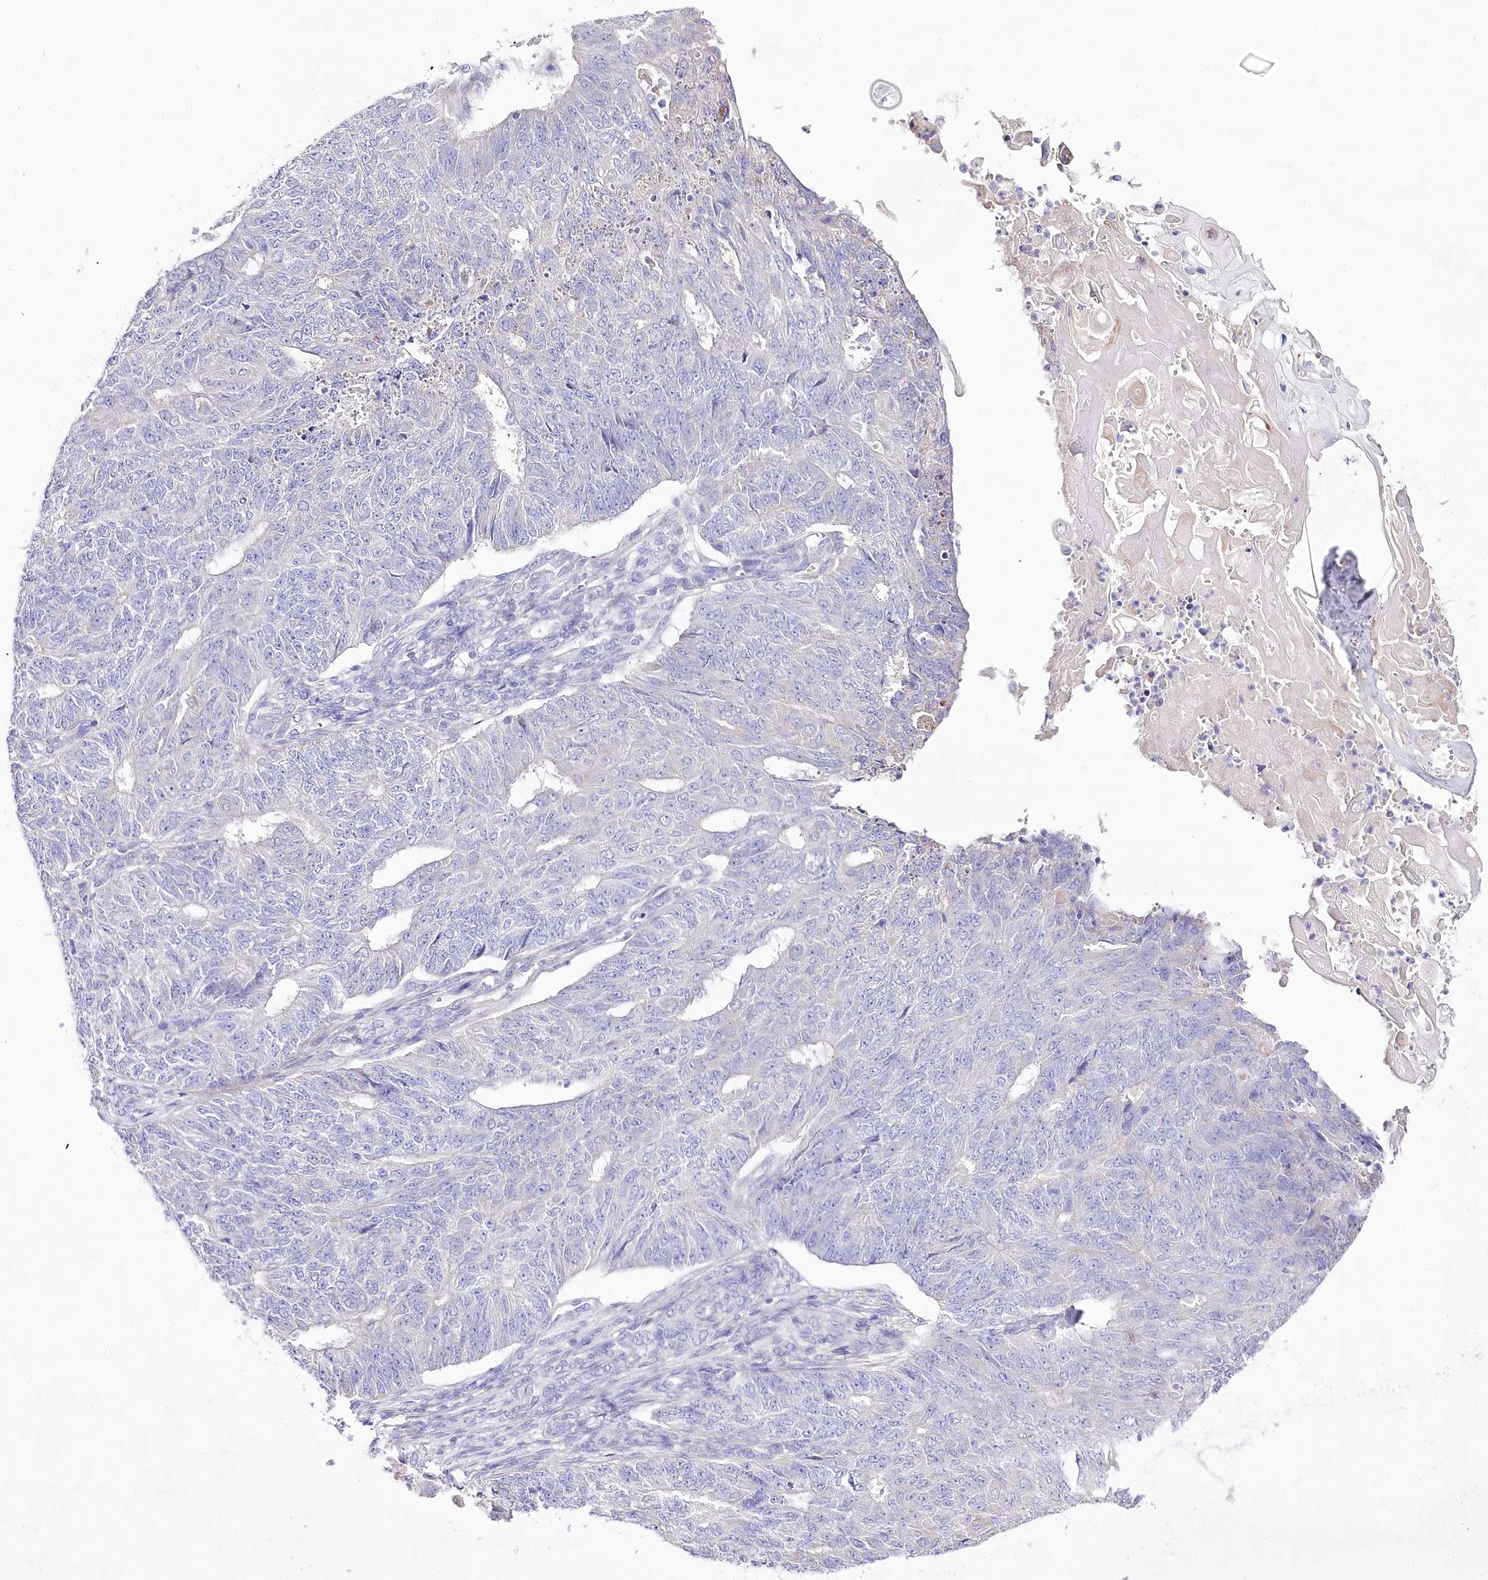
{"staining": {"intensity": "negative", "quantity": "none", "location": "none"}, "tissue": "endometrial cancer", "cell_type": "Tumor cells", "image_type": "cancer", "snomed": [{"axis": "morphology", "description": "Adenocarcinoma, NOS"}, {"axis": "topography", "description": "Endometrium"}], "caption": "This histopathology image is of endometrial cancer (adenocarcinoma) stained with IHC to label a protein in brown with the nuclei are counter-stained blue. There is no positivity in tumor cells. (Stains: DAB (3,3'-diaminobenzidine) immunohistochemistry (IHC) with hematoxylin counter stain, Microscopy: brightfield microscopy at high magnification).", "gene": "LRRC14B", "patient": {"sex": "female", "age": 32}}